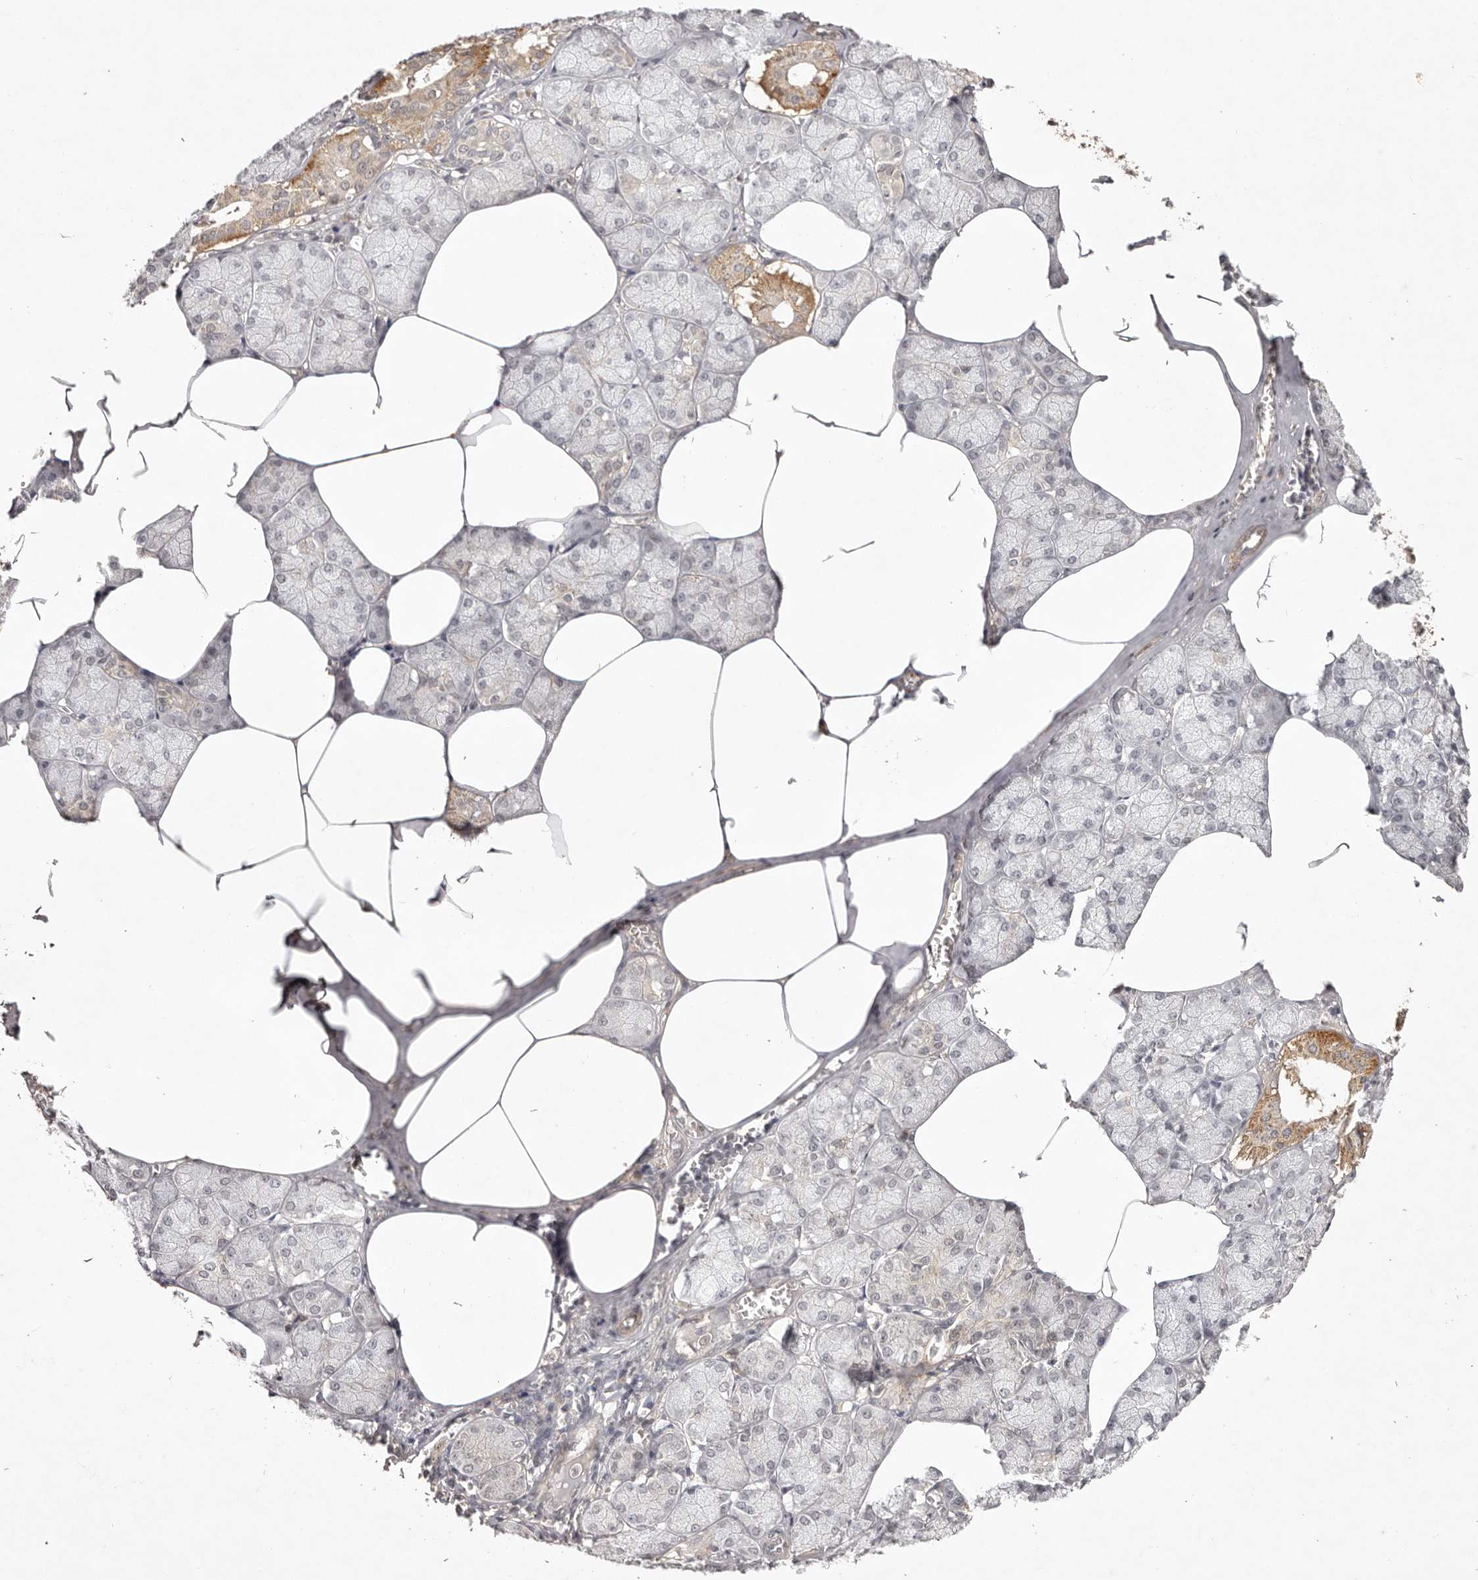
{"staining": {"intensity": "moderate", "quantity": "<25%", "location": "cytoplasmic/membranous,nuclear"}, "tissue": "salivary gland", "cell_type": "Glandular cells", "image_type": "normal", "snomed": [{"axis": "morphology", "description": "Normal tissue, NOS"}, {"axis": "topography", "description": "Salivary gland"}], "caption": "Human salivary gland stained for a protein (brown) demonstrates moderate cytoplasmic/membranous,nuclear positive expression in approximately <25% of glandular cells.", "gene": "BUD31", "patient": {"sex": "male", "age": 62}}